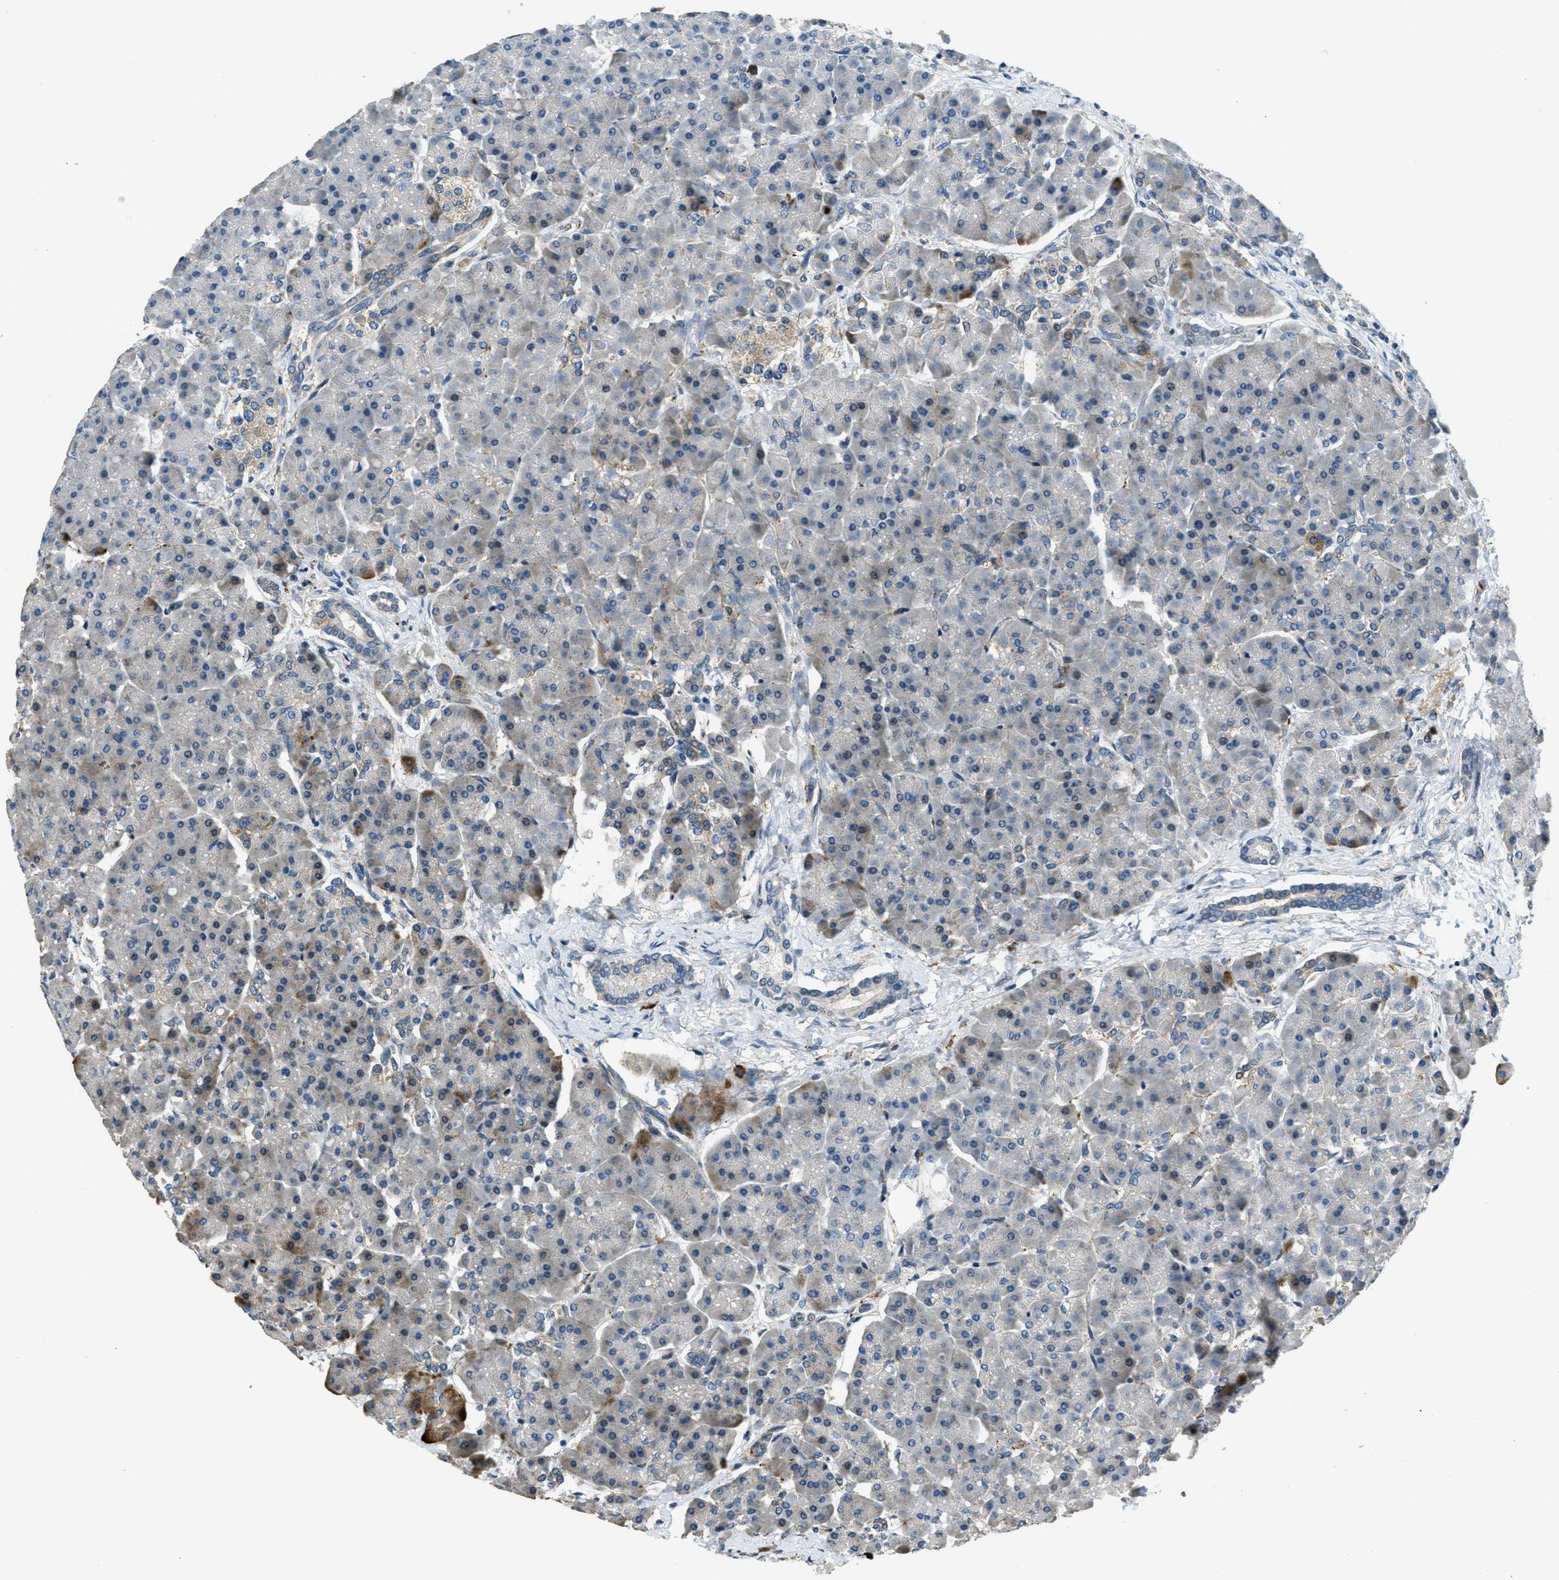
{"staining": {"intensity": "moderate", "quantity": "<25%", "location": "cytoplasmic/membranous"}, "tissue": "pancreas", "cell_type": "Exocrine glandular cells", "image_type": "normal", "snomed": [{"axis": "morphology", "description": "Normal tissue, NOS"}, {"axis": "topography", "description": "Pancreas"}], "caption": "A low amount of moderate cytoplasmic/membranous staining is seen in approximately <25% of exocrine glandular cells in normal pancreas.", "gene": "HERC2", "patient": {"sex": "female", "age": 70}}